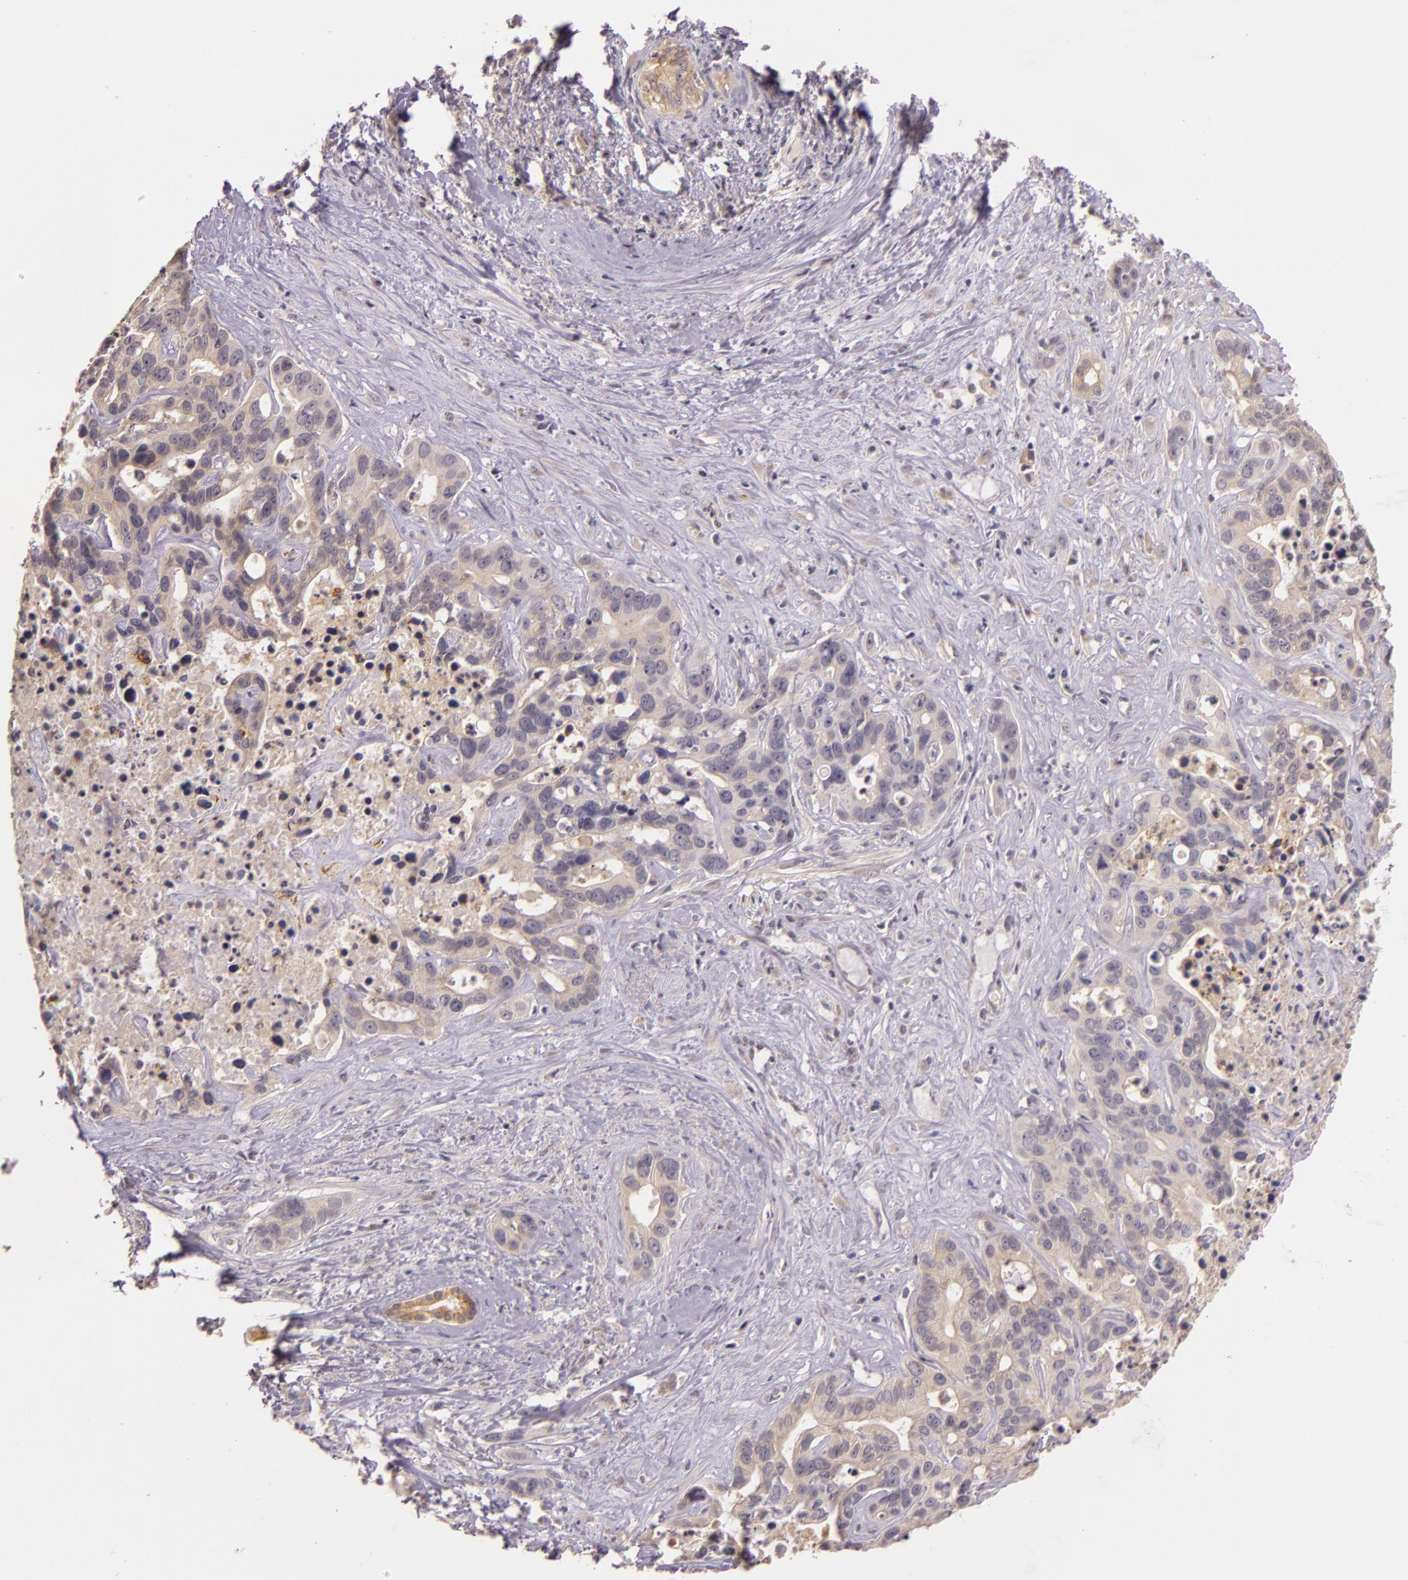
{"staining": {"intensity": "weak", "quantity": "25%-75%", "location": "cytoplasmic/membranous"}, "tissue": "liver cancer", "cell_type": "Tumor cells", "image_type": "cancer", "snomed": [{"axis": "morphology", "description": "Cholangiocarcinoma"}, {"axis": "topography", "description": "Liver"}], "caption": "Protein staining of liver cancer (cholangiocarcinoma) tissue exhibits weak cytoplasmic/membranous positivity in approximately 25%-75% of tumor cells.", "gene": "ARMH4", "patient": {"sex": "female", "age": 65}}